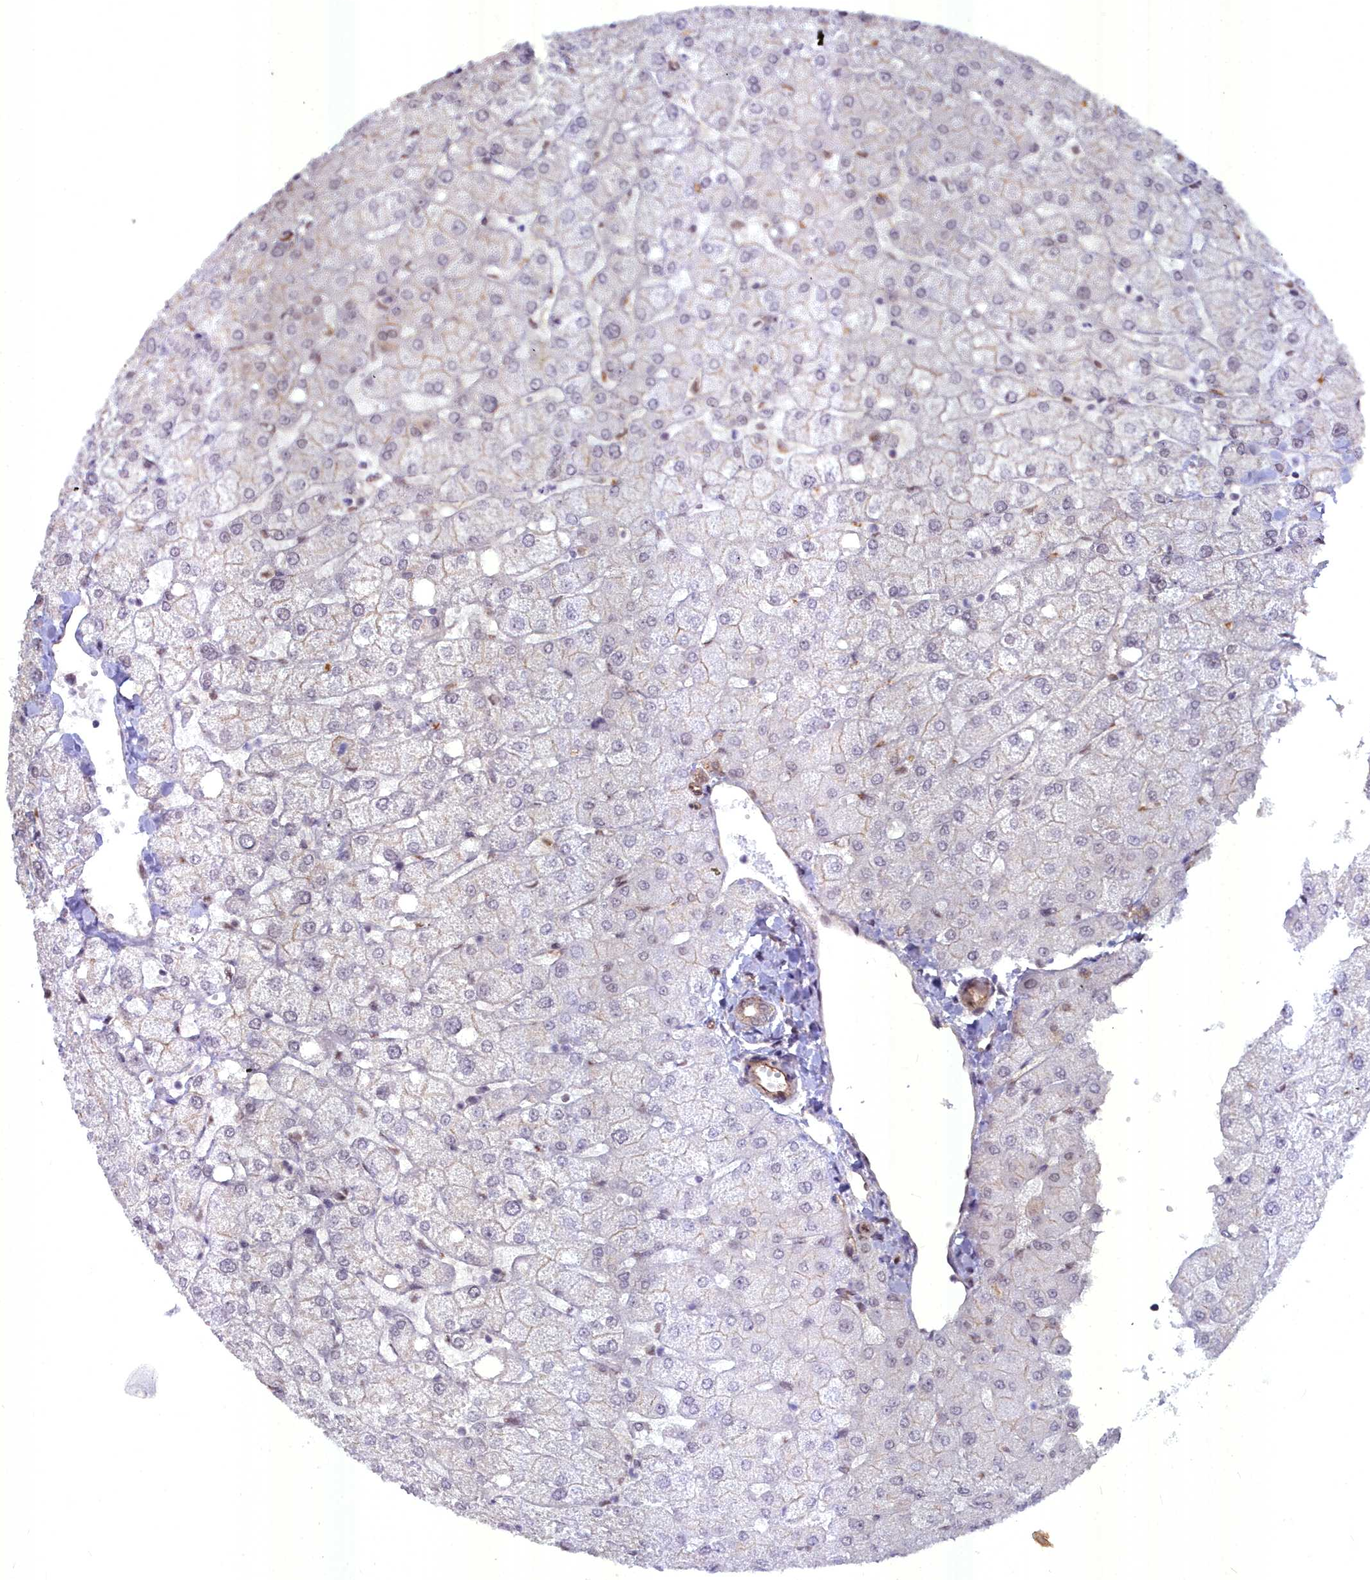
{"staining": {"intensity": "weak", "quantity": ">75%", "location": "cytoplasmic/membranous"}, "tissue": "liver", "cell_type": "Cholangiocytes", "image_type": "normal", "snomed": [{"axis": "morphology", "description": "Normal tissue, NOS"}, {"axis": "topography", "description": "Liver"}], "caption": "Immunohistochemistry image of benign human liver stained for a protein (brown), which exhibits low levels of weak cytoplasmic/membranous positivity in approximately >75% of cholangiocytes.", "gene": "YJU2", "patient": {"sex": "female", "age": 54}}